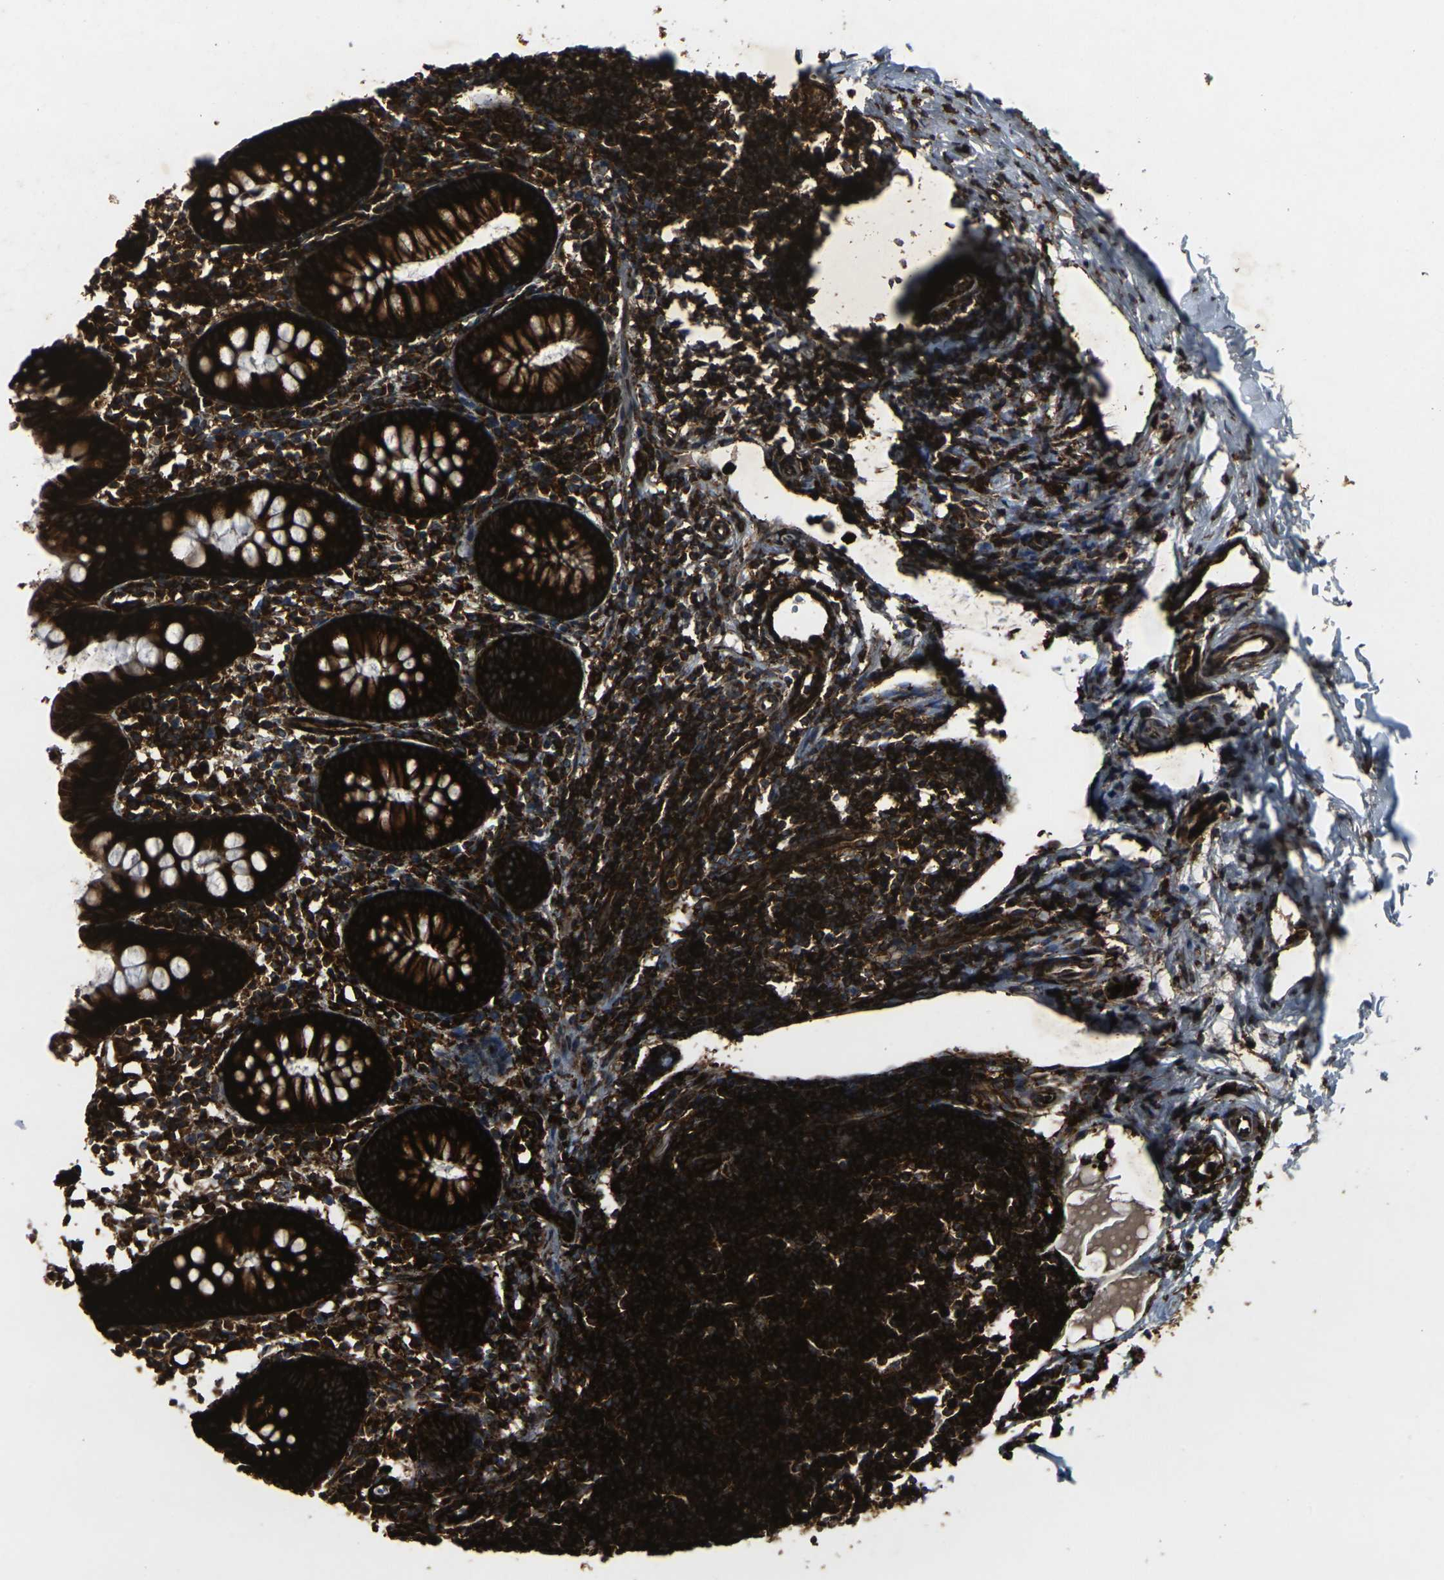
{"staining": {"intensity": "strong", "quantity": ">75%", "location": "cytoplasmic/membranous"}, "tissue": "appendix", "cell_type": "Glandular cells", "image_type": "normal", "snomed": [{"axis": "morphology", "description": "Normal tissue, NOS"}, {"axis": "topography", "description": "Appendix"}], "caption": "This micrograph displays benign appendix stained with immunohistochemistry (IHC) to label a protein in brown. The cytoplasmic/membranous of glandular cells show strong positivity for the protein. Nuclei are counter-stained blue.", "gene": "MARCHF2", "patient": {"sex": "female", "age": 20}}